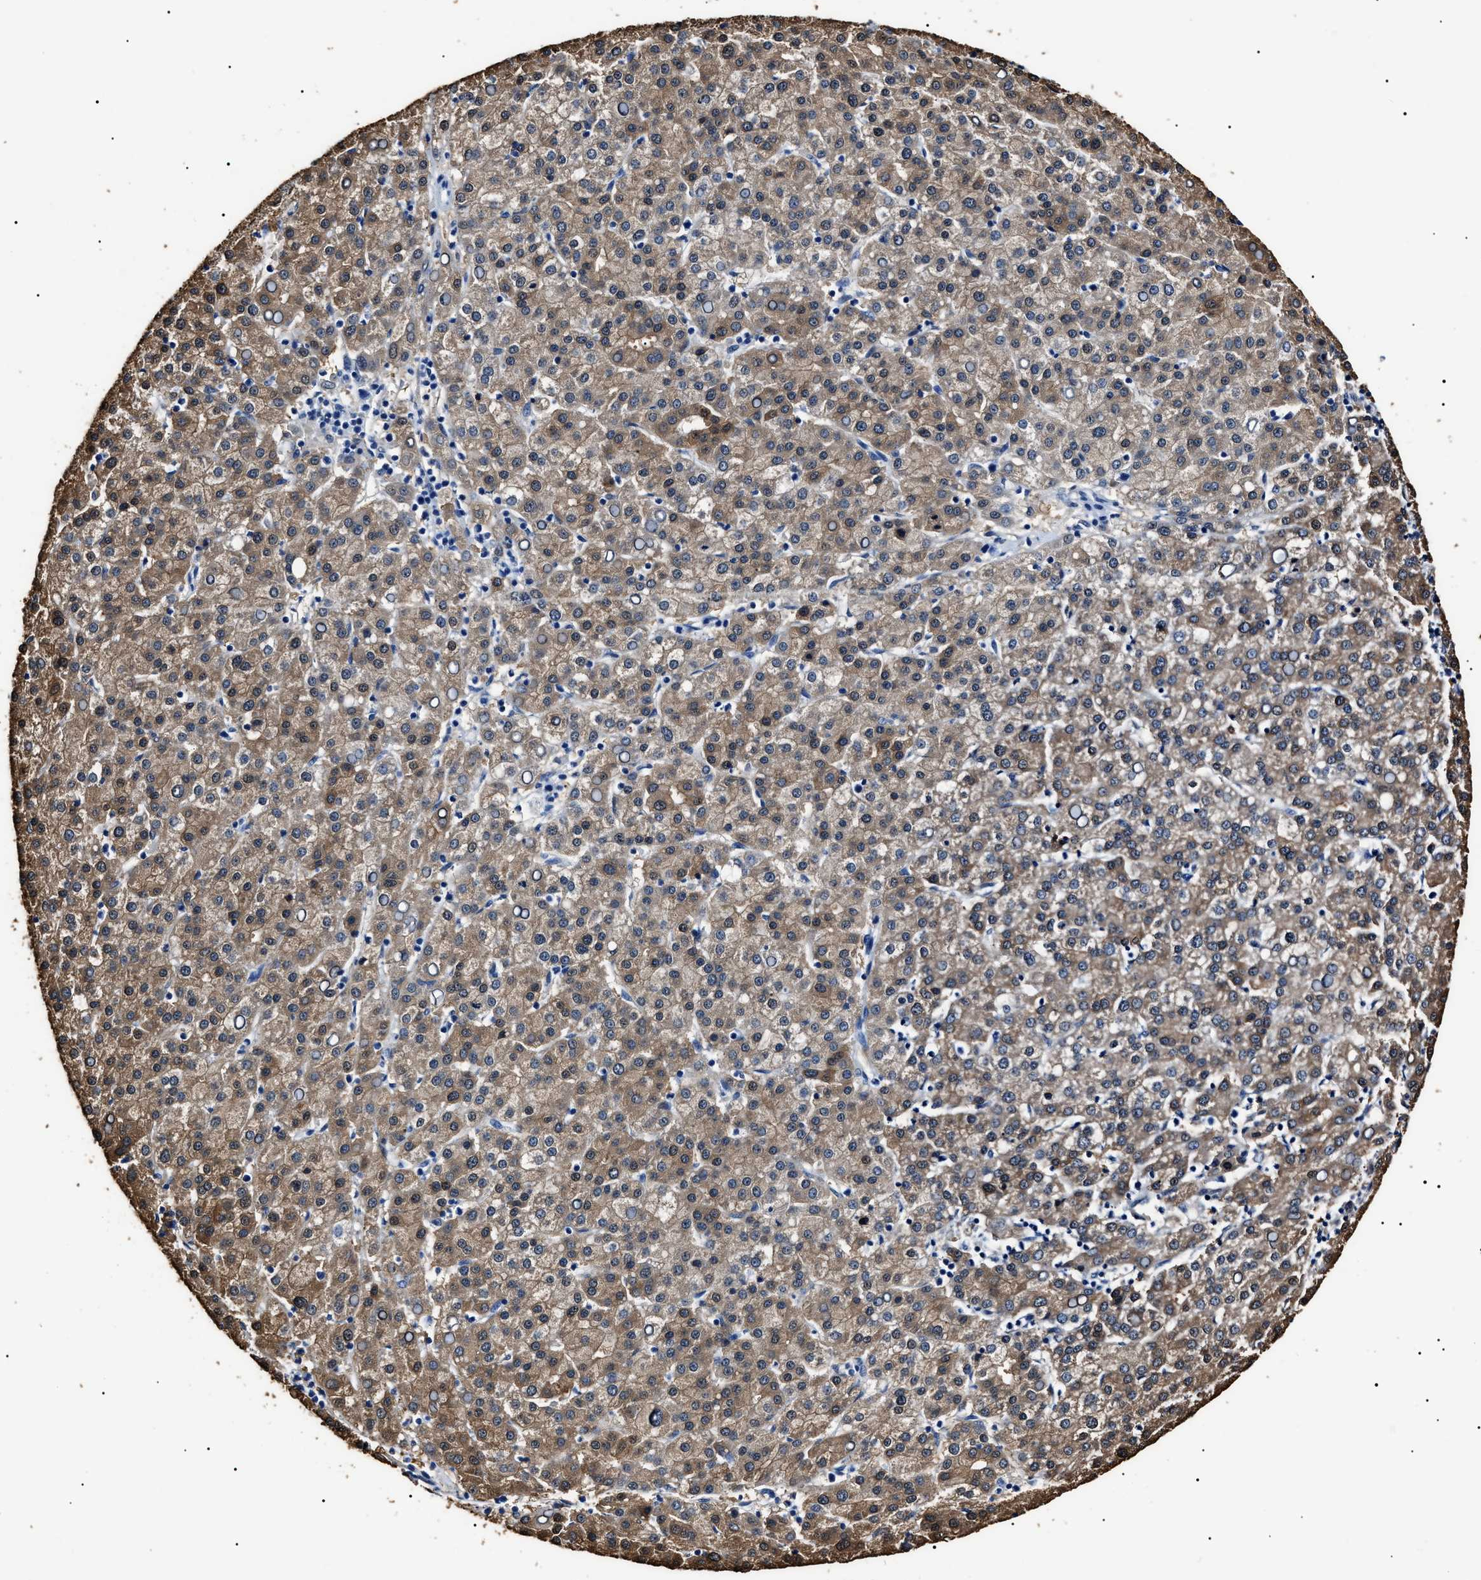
{"staining": {"intensity": "weak", "quantity": ">75%", "location": "cytoplasmic/membranous"}, "tissue": "liver cancer", "cell_type": "Tumor cells", "image_type": "cancer", "snomed": [{"axis": "morphology", "description": "Carcinoma, Hepatocellular, NOS"}, {"axis": "topography", "description": "Liver"}], "caption": "Immunohistochemistry (IHC) micrograph of neoplastic tissue: human liver cancer stained using IHC shows low levels of weak protein expression localized specifically in the cytoplasmic/membranous of tumor cells, appearing as a cytoplasmic/membranous brown color.", "gene": "ALDH1A1", "patient": {"sex": "female", "age": 58}}